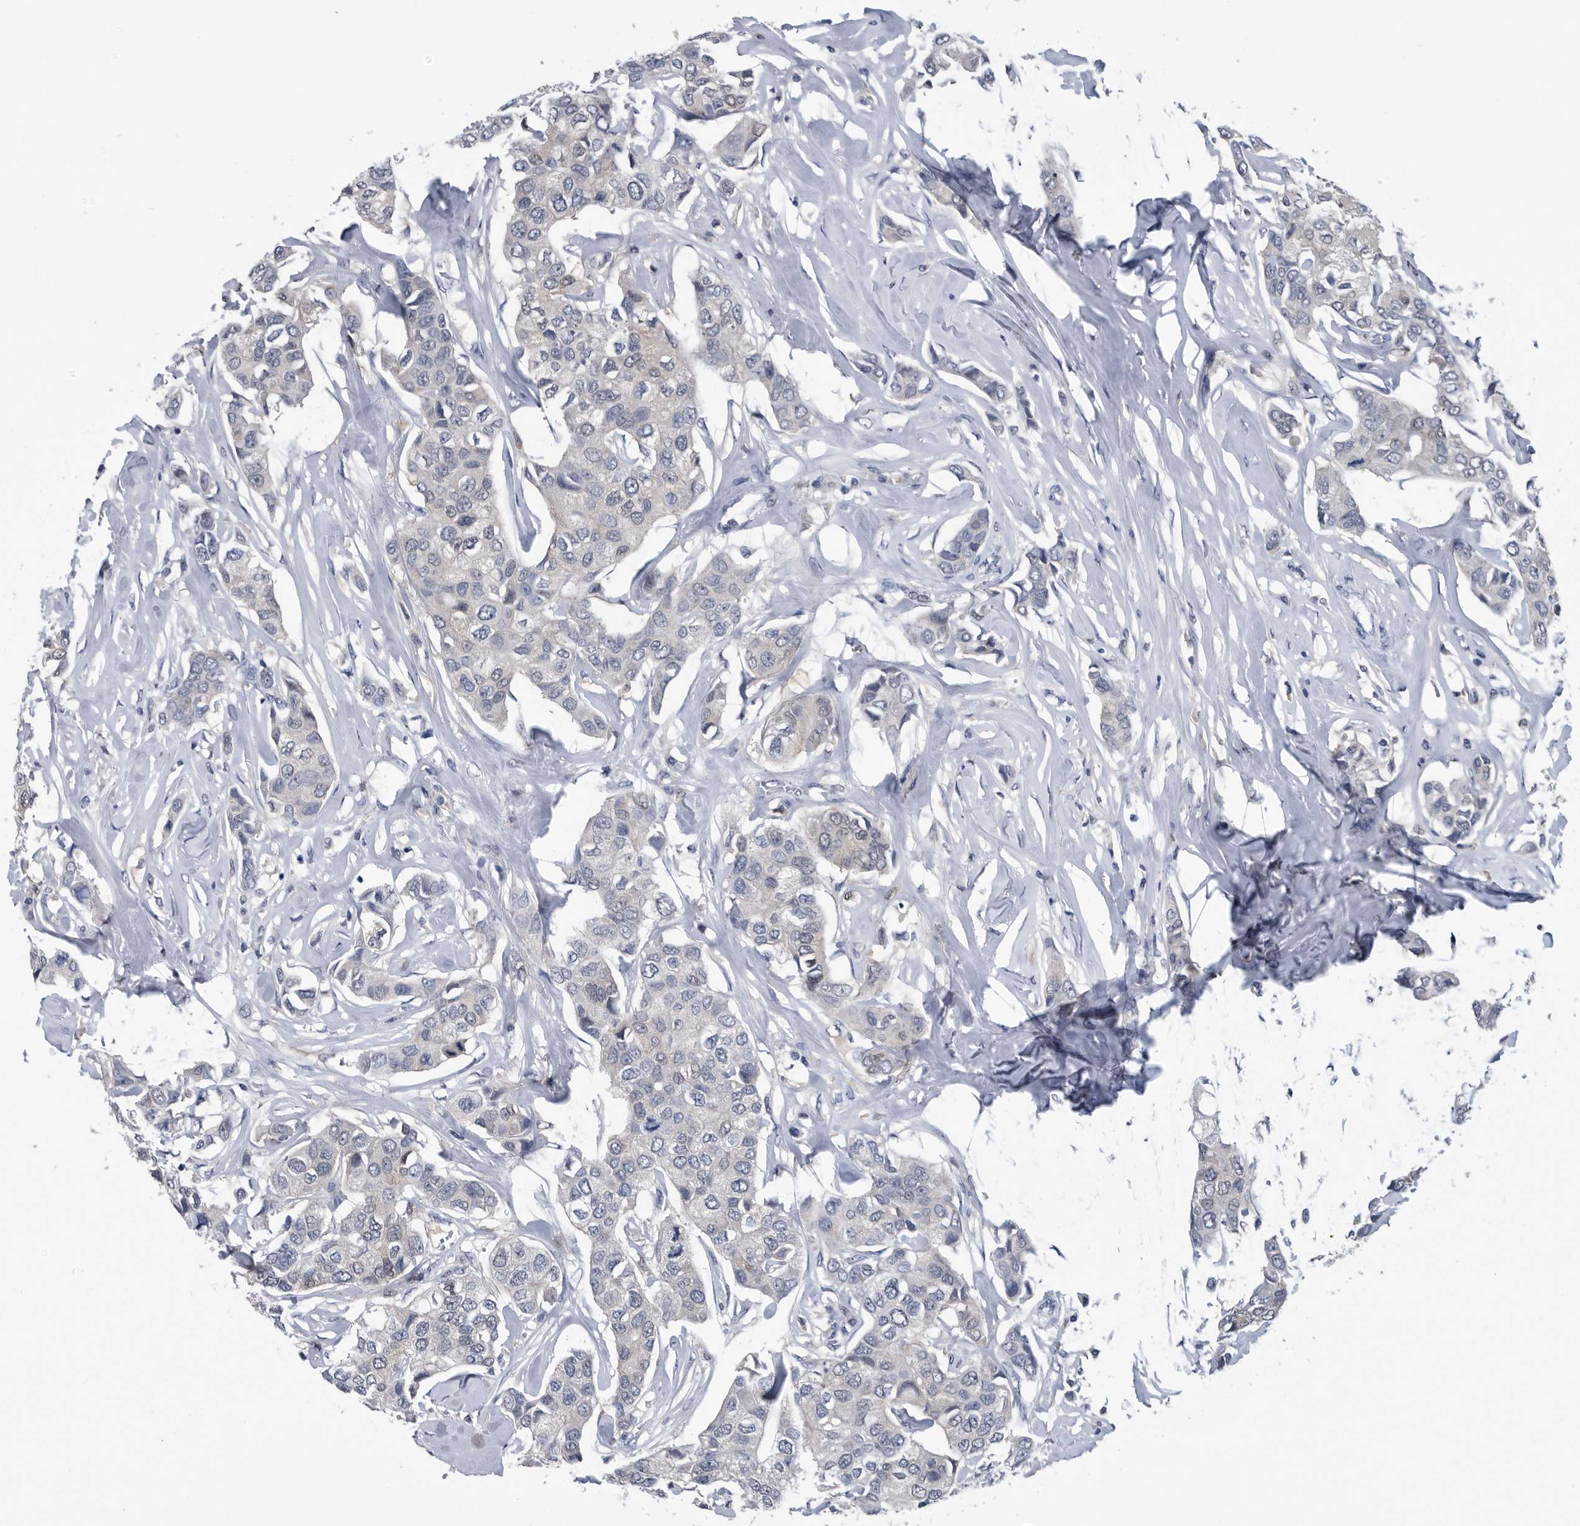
{"staining": {"intensity": "negative", "quantity": "none", "location": "none"}, "tissue": "breast cancer", "cell_type": "Tumor cells", "image_type": "cancer", "snomed": [{"axis": "morphology", "description": "Duct carcinoma"}, {"axis": "topography", "description": "Breast"}], "caption": "Immunohistochemistry of human breast cancer shows no positivity in tumor cells.", "gene": "PDXK", "patient": {"sex": "female", "age": 80}}